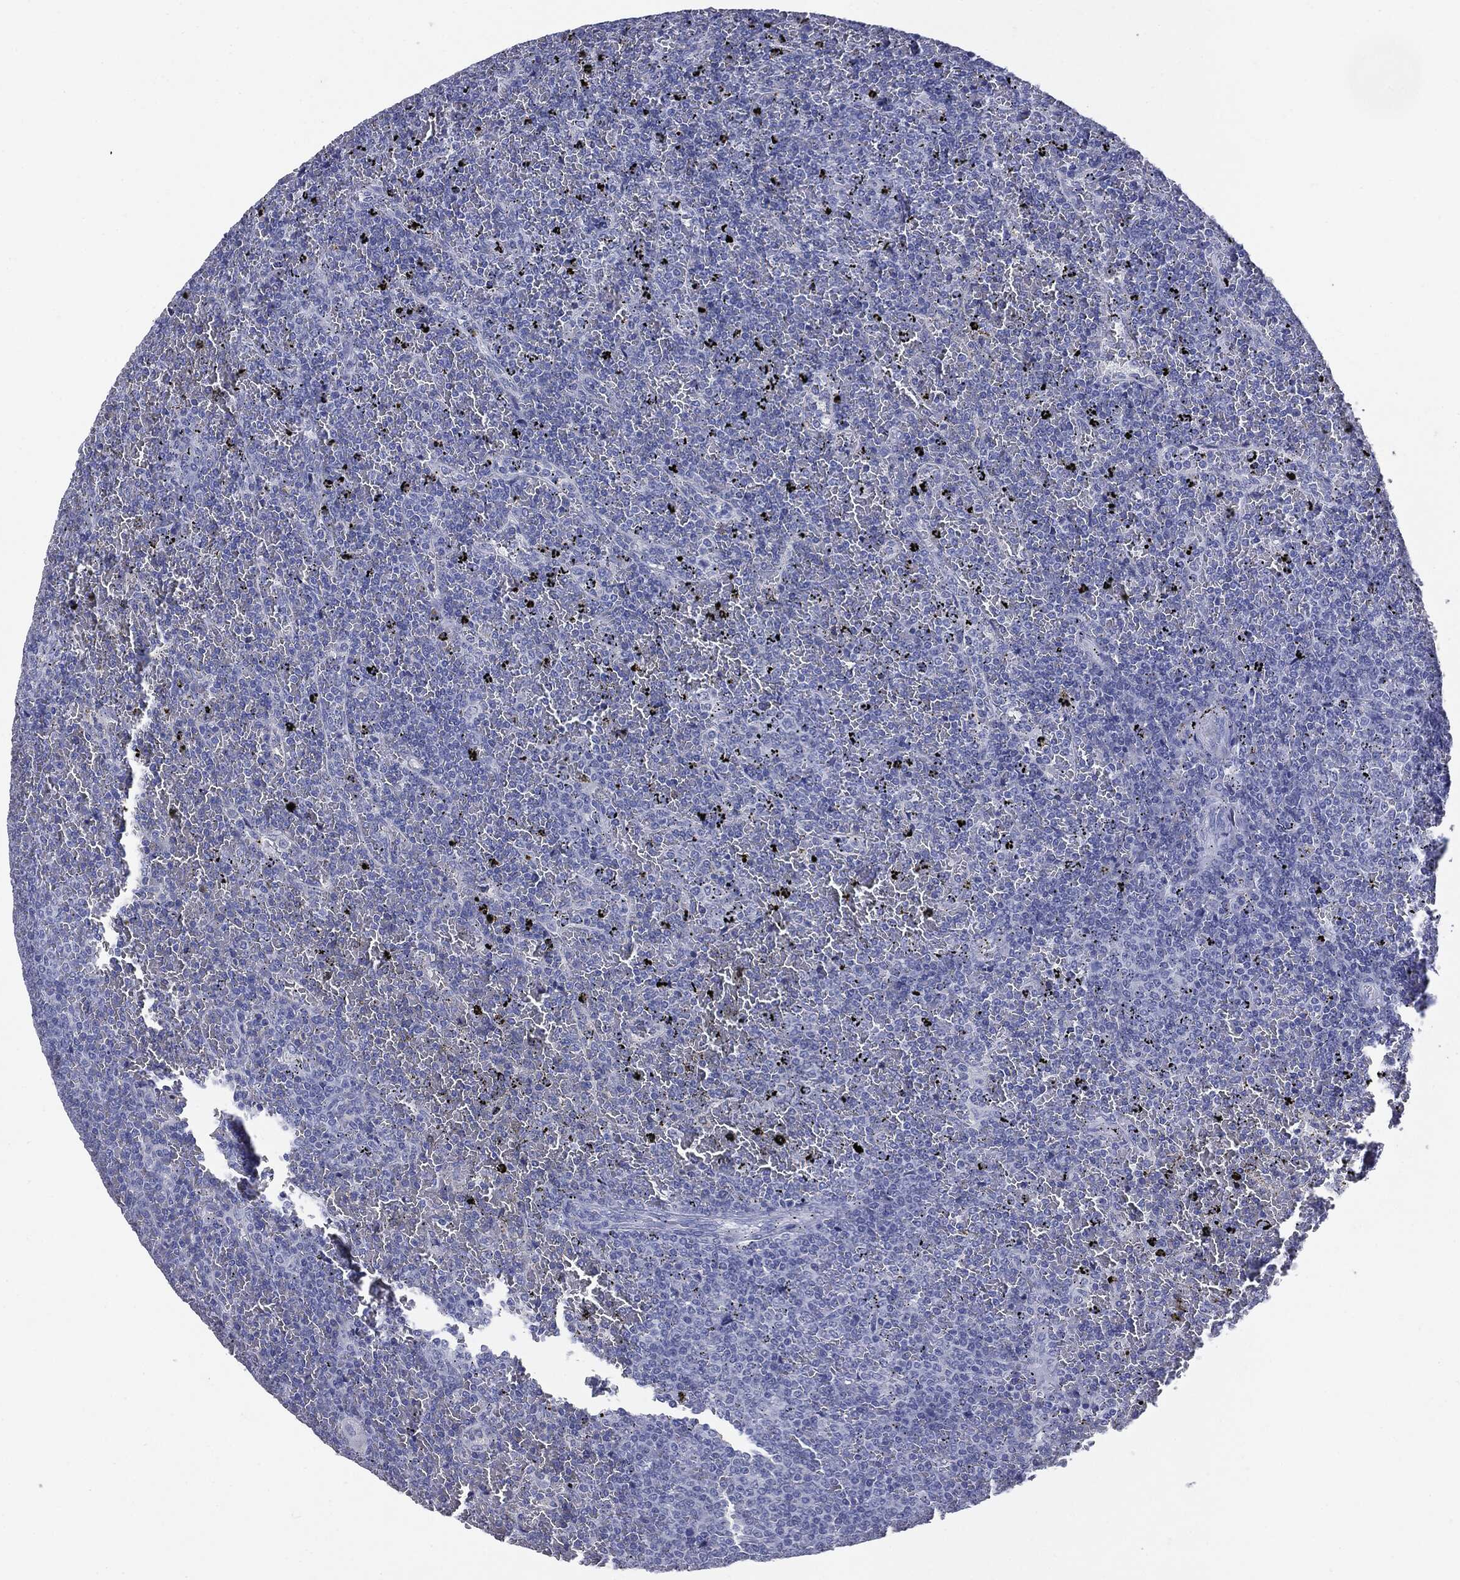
{"staining": {"intensity": "negative", "quantity": "none", "location": "none"}, "tissue": "lymphoma", "cell_type": "Tumor cells", "image_type": "cancer", "snomed": [{"axis": "morphology", "description": "Malignant lymphoma, non-Hodgkin's type, Low grade"}, {"axis": "topography", "description": "Spleen"}], "caption": "The histopathology image exhibits no significant expression in tumor cells of lymphoma.", "gene": "TSHB", "patient": {"sex": "female", "age": 77}}